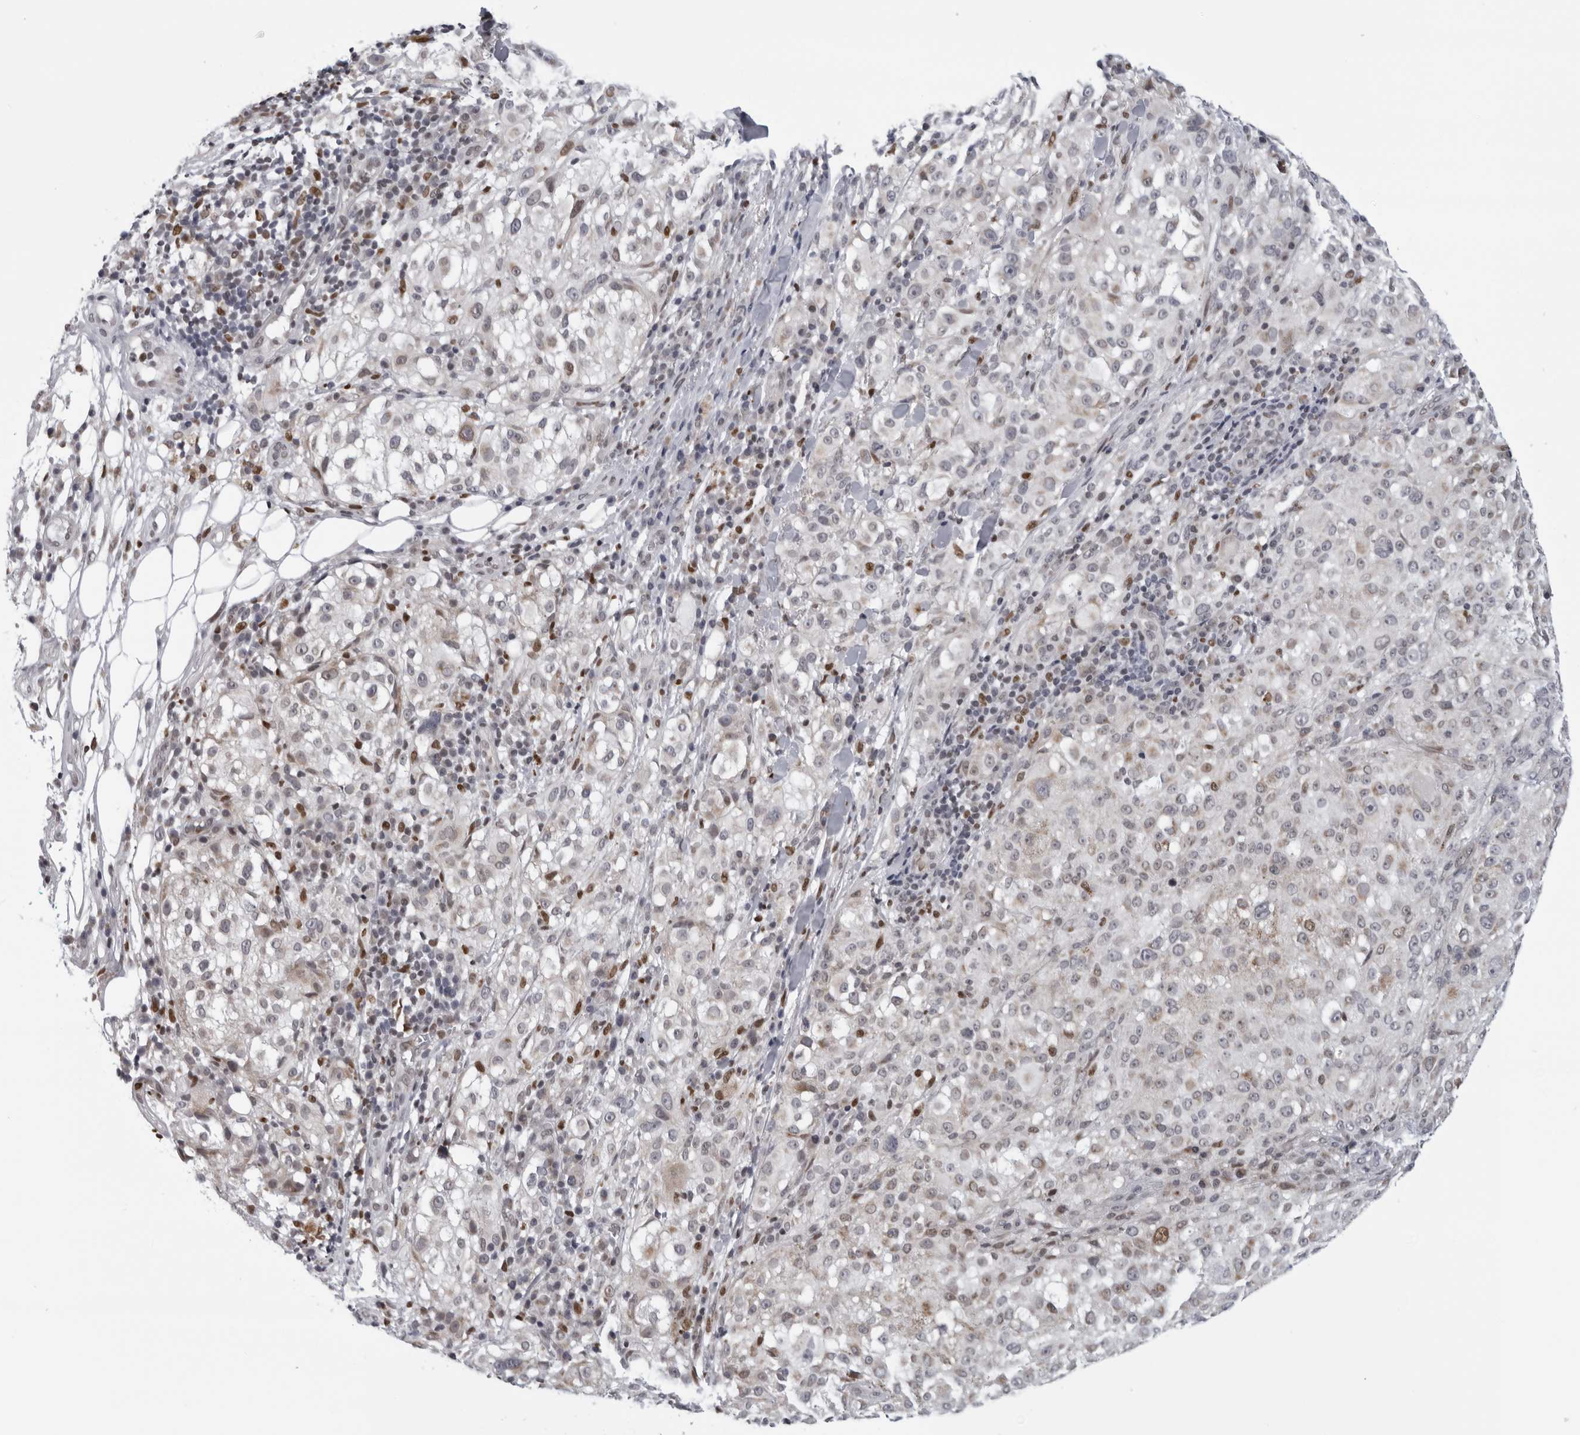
{"staining": {"intensity": "negative", "quantity": "none", "location": "none"}, "tissue": "melanoma", "cell_type": "Tumor cells", "image_type": "cancer", "snomed": [{"axis": "morphology", "description": "Necrosis, NOS"}, {"axis": "morphology", "description": "Malignant melanoma, NOS"}, {"axis": "topography", "description": "Skin"}], "caption": "Malignant melanoma was stained to show a protein in brown. There is no significant staining in tumor cells.", "gene": "CPT2", "patient": {"sex": "female", "age": 87}}